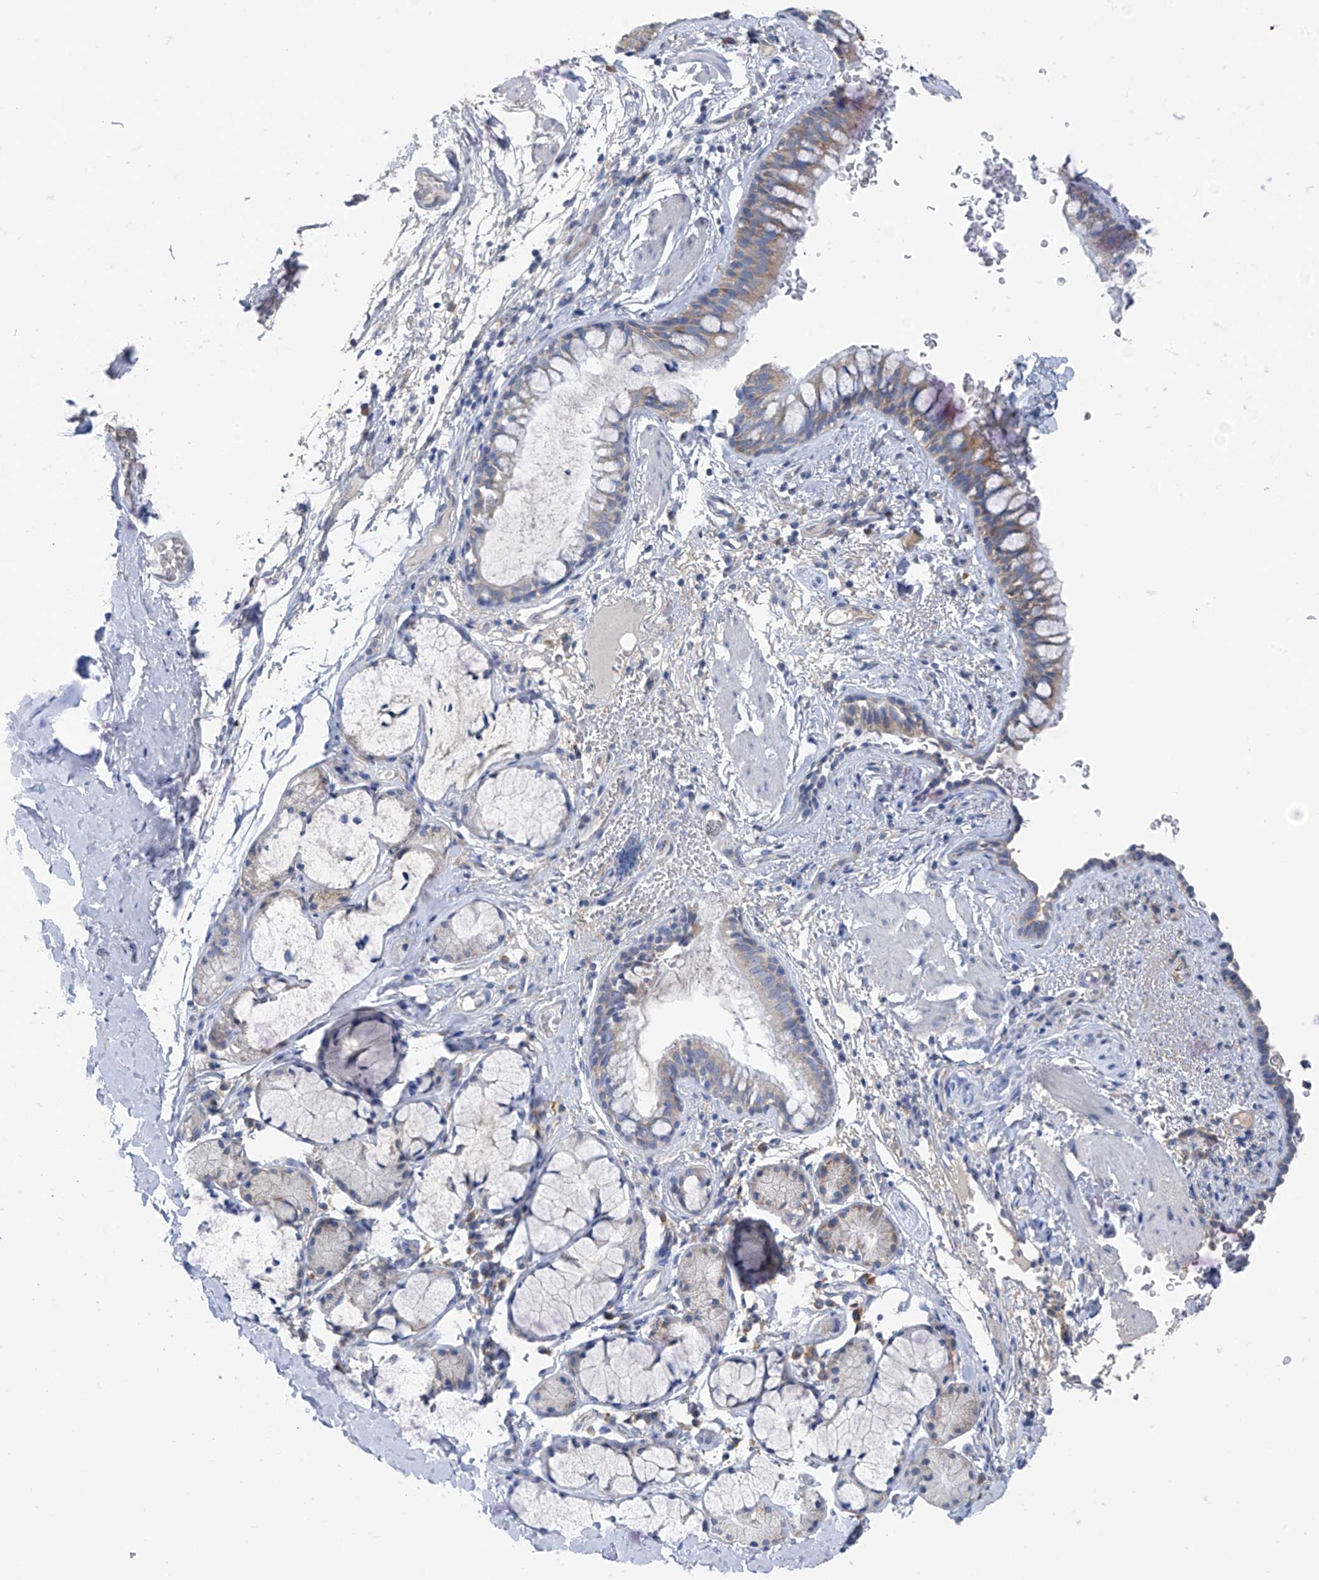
{"staining": {"intensity": "moderate", "quantity": "25%-75%", "location": "cytoplasmic/membranous"}, "tissue": "bronchus", "cell_type": "Respiratory epithelial cells", "image_type": "normal", "snomed": [{"axis": "morphology", "description": "Normal tissue, NOS"}, {"axis": "topography", "description": "Cartilage tissue"}, {"axis": "topography", "description": "Bronchus"}], "caption": "High-power microscopy captured an immunohistochemistry (IHC) micrograph of benign bronchus, revealing moderate cytoplasmic/membranous positivity in approximately 25%-75% of respiratory epithelial cells. (DAB (3,3'-diaminobenzidine) IHC with brightfield microscopy, high magnification).", "gene": "RPL4", "patient": {"sex": "female", "age": 36}}